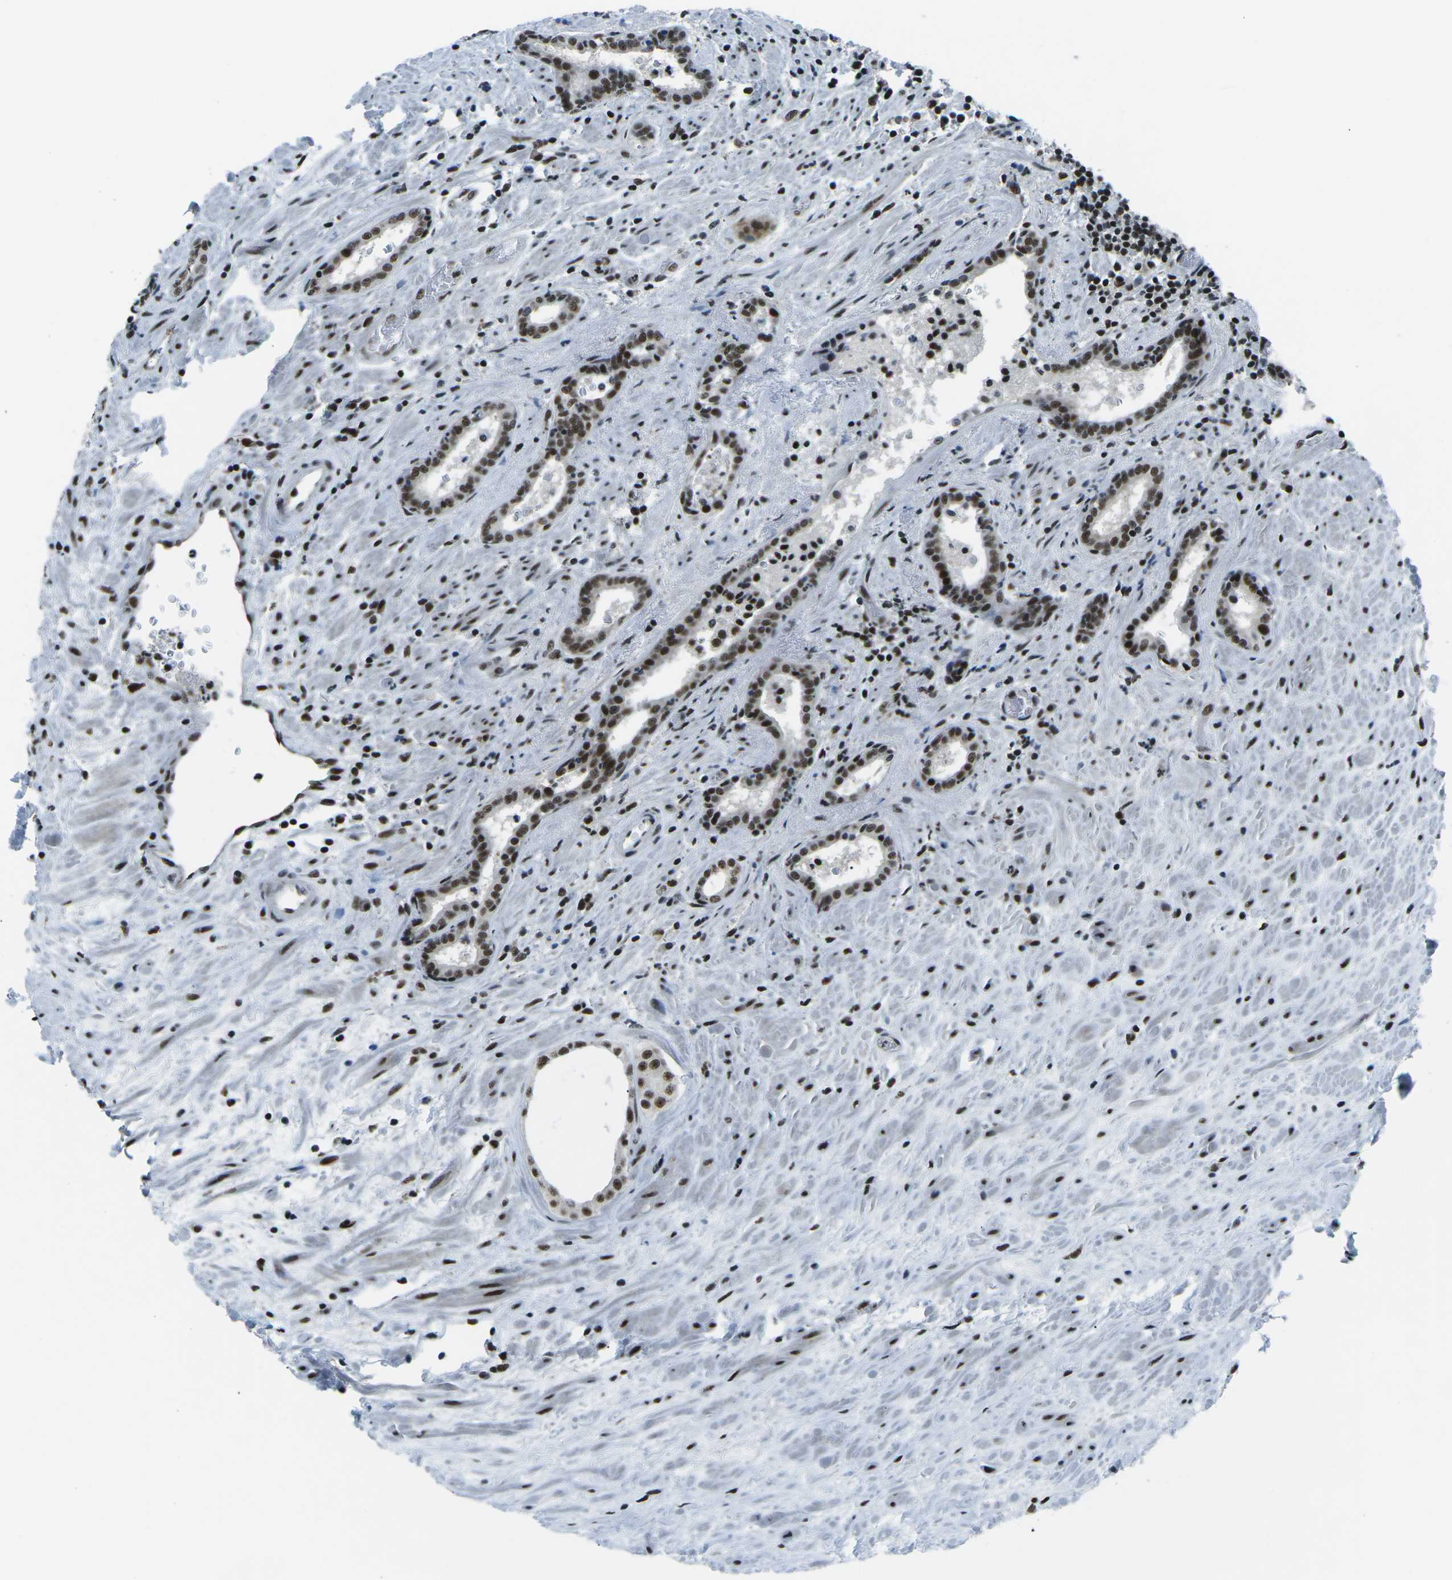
{"staining": {"intensity": "moderate", "quantity": ">75%", "location": "nuclear"}, "tissue": "prostate cancer", "cell_type": "Tumor cells", "image_type": "cancer", "snomed": [{"axis": "morphology", "description": "Adenocarcinoma, High grade"}, {"axis": "topography", "description": "Prostate"}], "caption": "Human prostate cancer stained with a brown dye demonstrates moderate nuclear positive staining in approximately >75% of tumor cells.", "gene": "RBL2", "patient": {"sex": "male", "age": 71}}